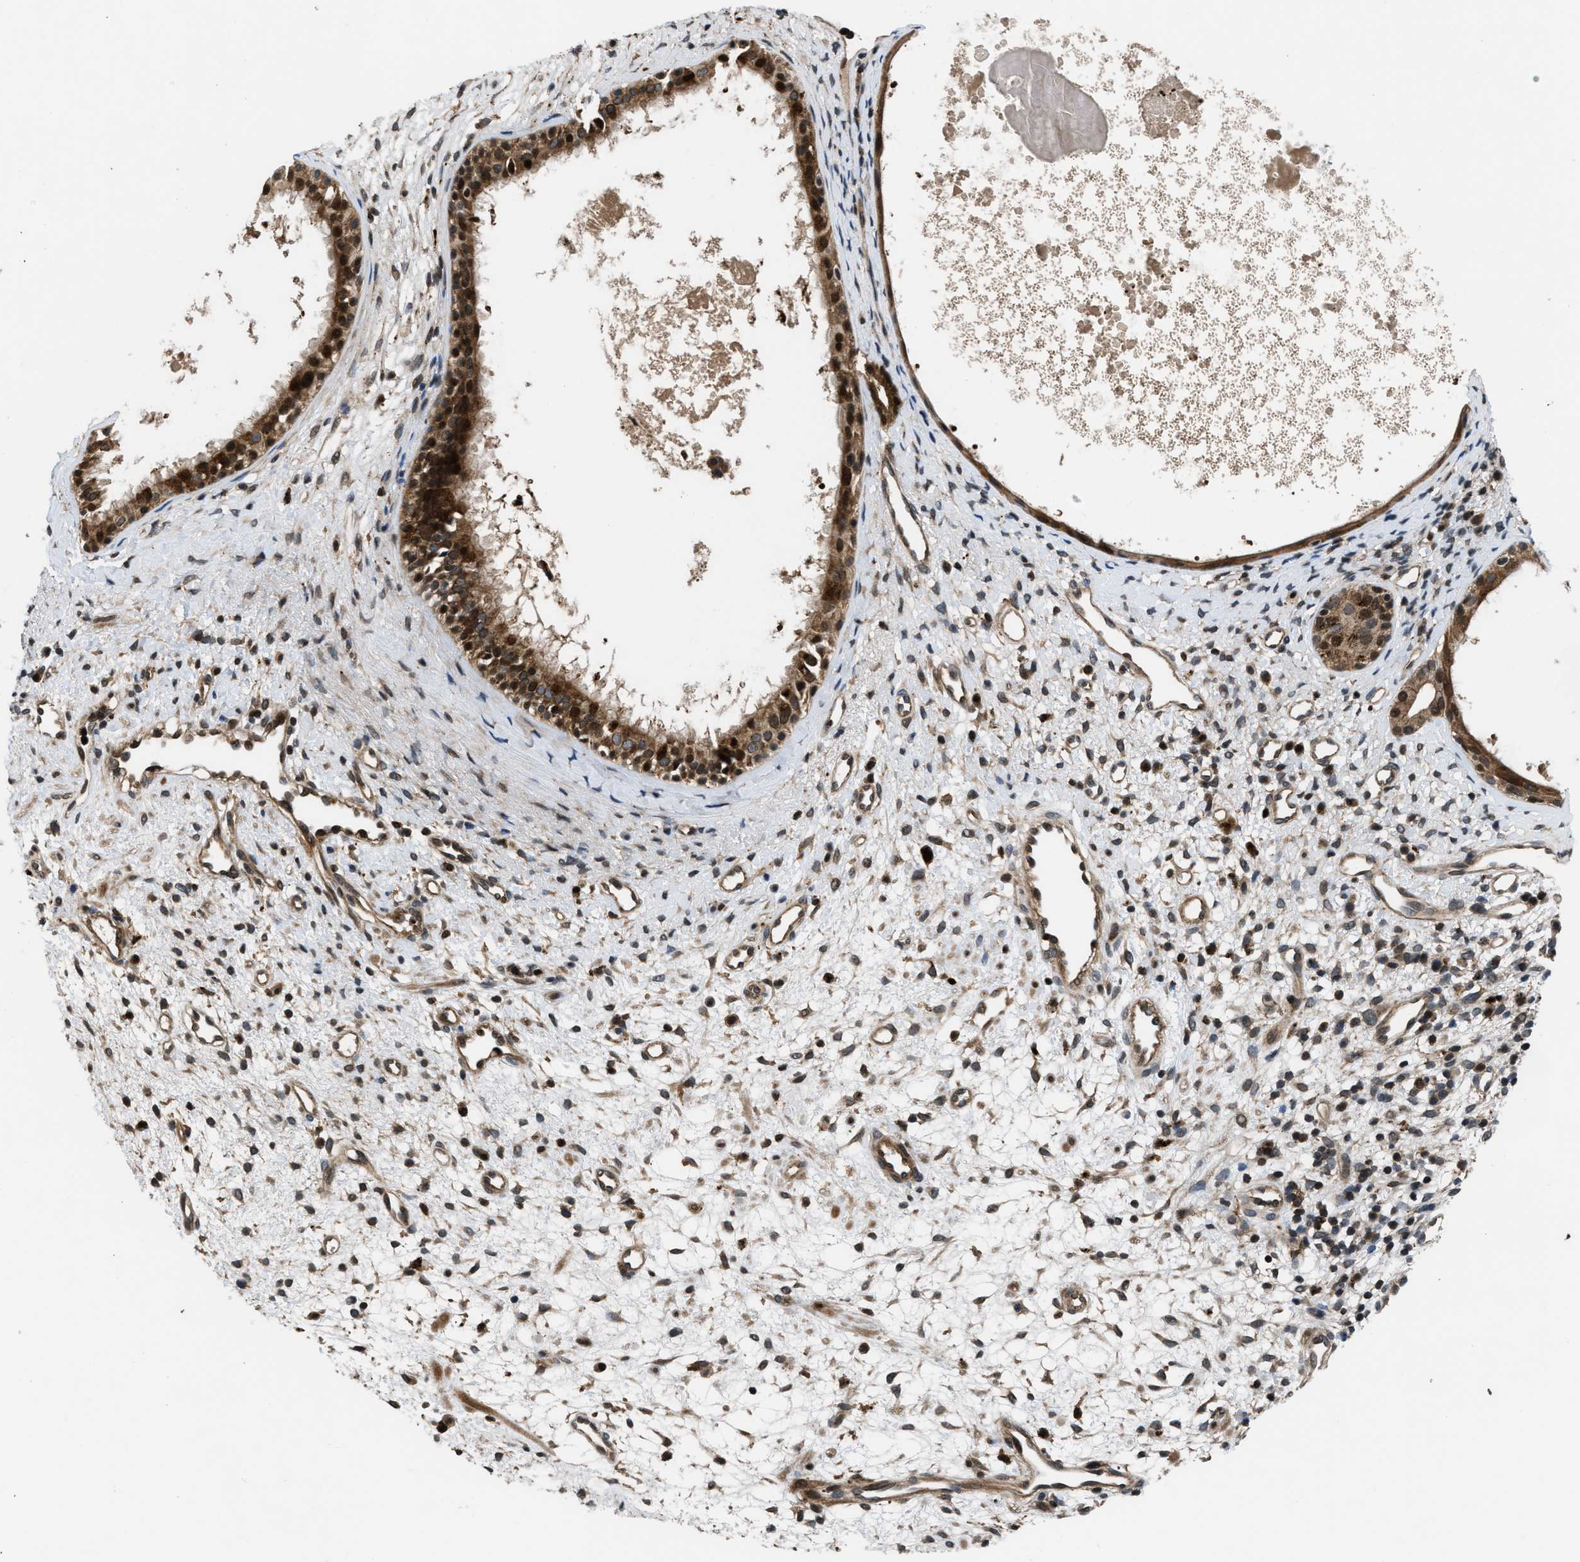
{"staining": {"intensity": "strong", "quantity": ">75%", "location": "cytoplasmic/membranous,nuclear"}, "tissue": "nasopharynx", "cell_type": "Respiratory epithelial cells", "image_type": "normal", "snomed": [{"axis": "morphology", "description": "Normal tissue, NOS"}, {"axis": "topography", "description": "Nasopharynx"}], "caption": "The photomicrograph exhibits staining of unremarkable nasopharynx, revealing strong cytoplasmic/membranous,nuclear protein positivity (brown color) within respiratory epithelial cells.", "gene": "CTBS", "patient": {"sex": "male", "age": 22}}